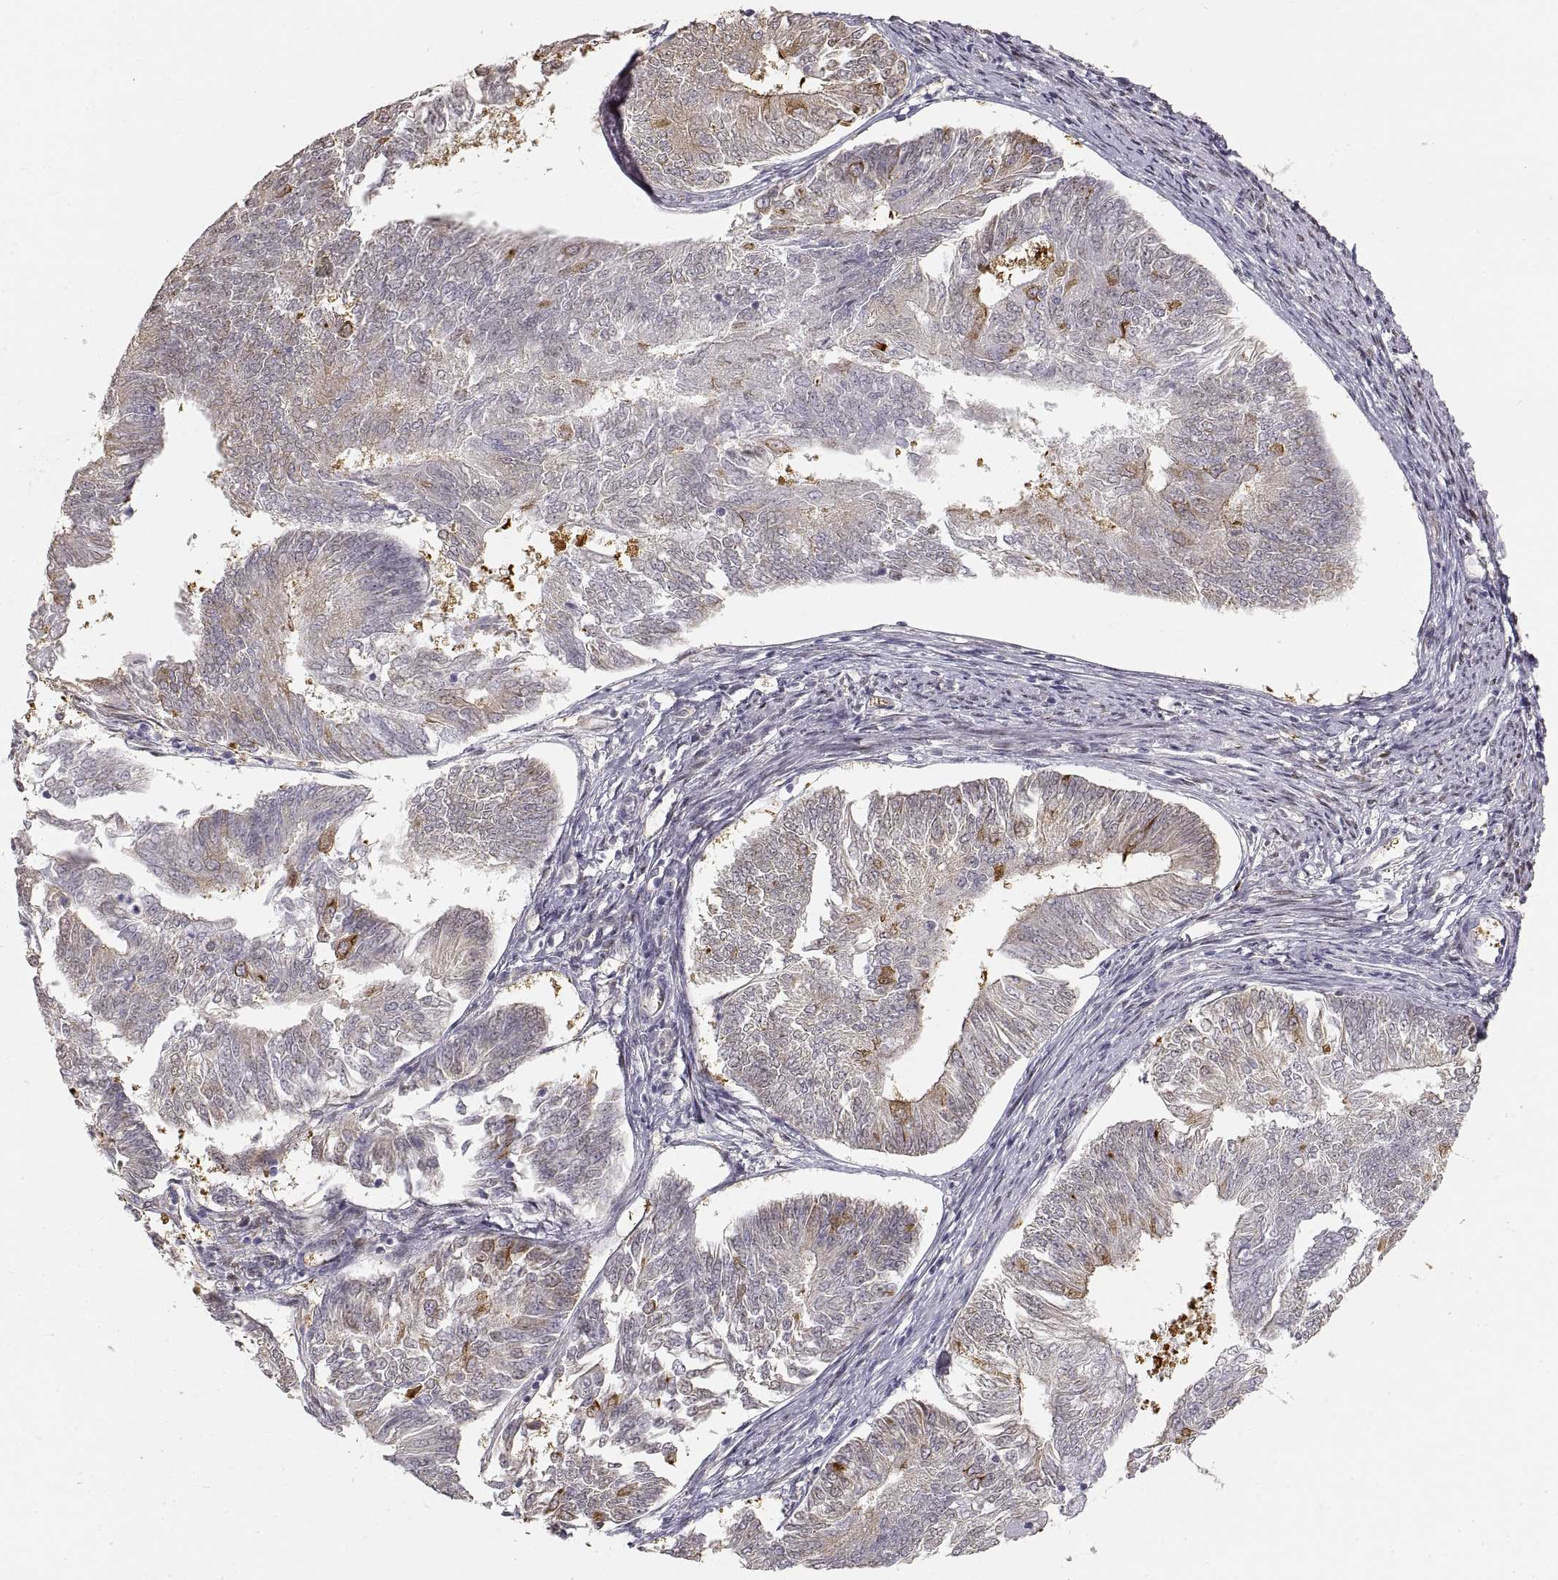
{"staining": {"intensity": "strong", "quantity": "<25%", "location": "cytoplasmic/membranous"}, "tissue": "endometrial cancer", "cell_type": "Tumor cells", "image_type": "cancer", "snomed": [{"axis": "morphology", "description": "Adenocarcinoma, NOS"}, {"axis": "topography", "description": "Endometrium"}], "caption": "High-power microscopy captured an immunohistochemistry (IHC) histopathology image of endometrial cancer (adenocarcinoma), revealing strong cytoplasmic/membranous expression in about <25% of tumor cells. (DAB (3,3'-diaminobenzidine) = brown stain, brightfield microscopy at high magnification).", "gene": "HSP90AB1", "patient": {"sex": "female", "age": 58}}